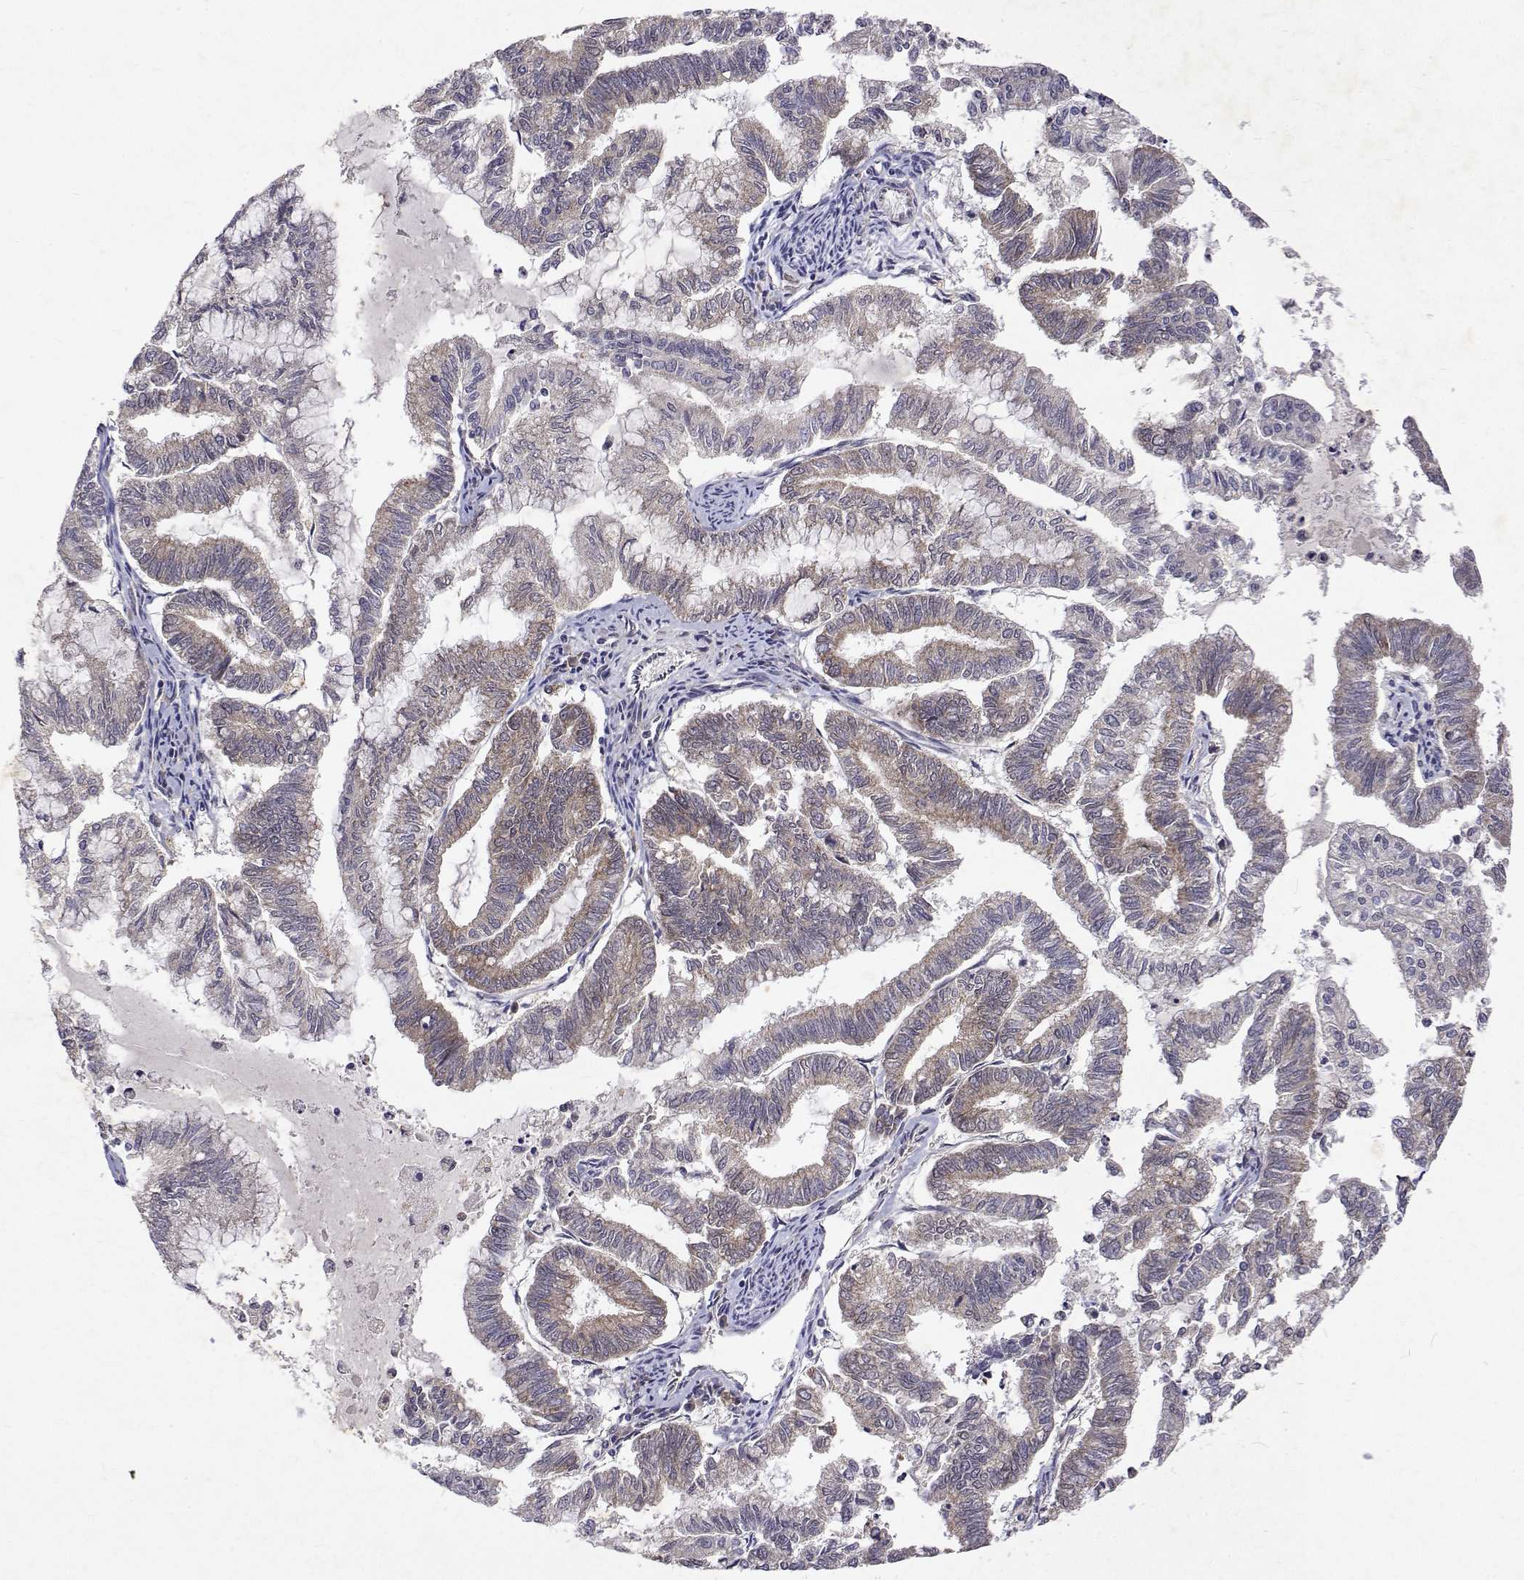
{"staining": {"intensity": "weak", "quantity": "25%-75%", "location": "cytoplasmic/membranous"}, "tissue": "endometrial cancer", "cell_type": "Tumor cells", "image_type": "cancer", "snomed": [{"axis": "morphology", "description": "Adenocarcinoma, NOS"}, {"axis": "topography", "description": "Endometrium"}], "caption": "DAB (3,3'-diaminobenzidine) immunohistochemical staining of human endometrial cancer exhibits weak cytoplasmic/membranous protein staining in about 25%-75% of tumor cells. (Brightfield microscopy of DAB IHC at high magnification).", "gene": "ALKBH8", "patient": {"sex": "female", "age": 79}}